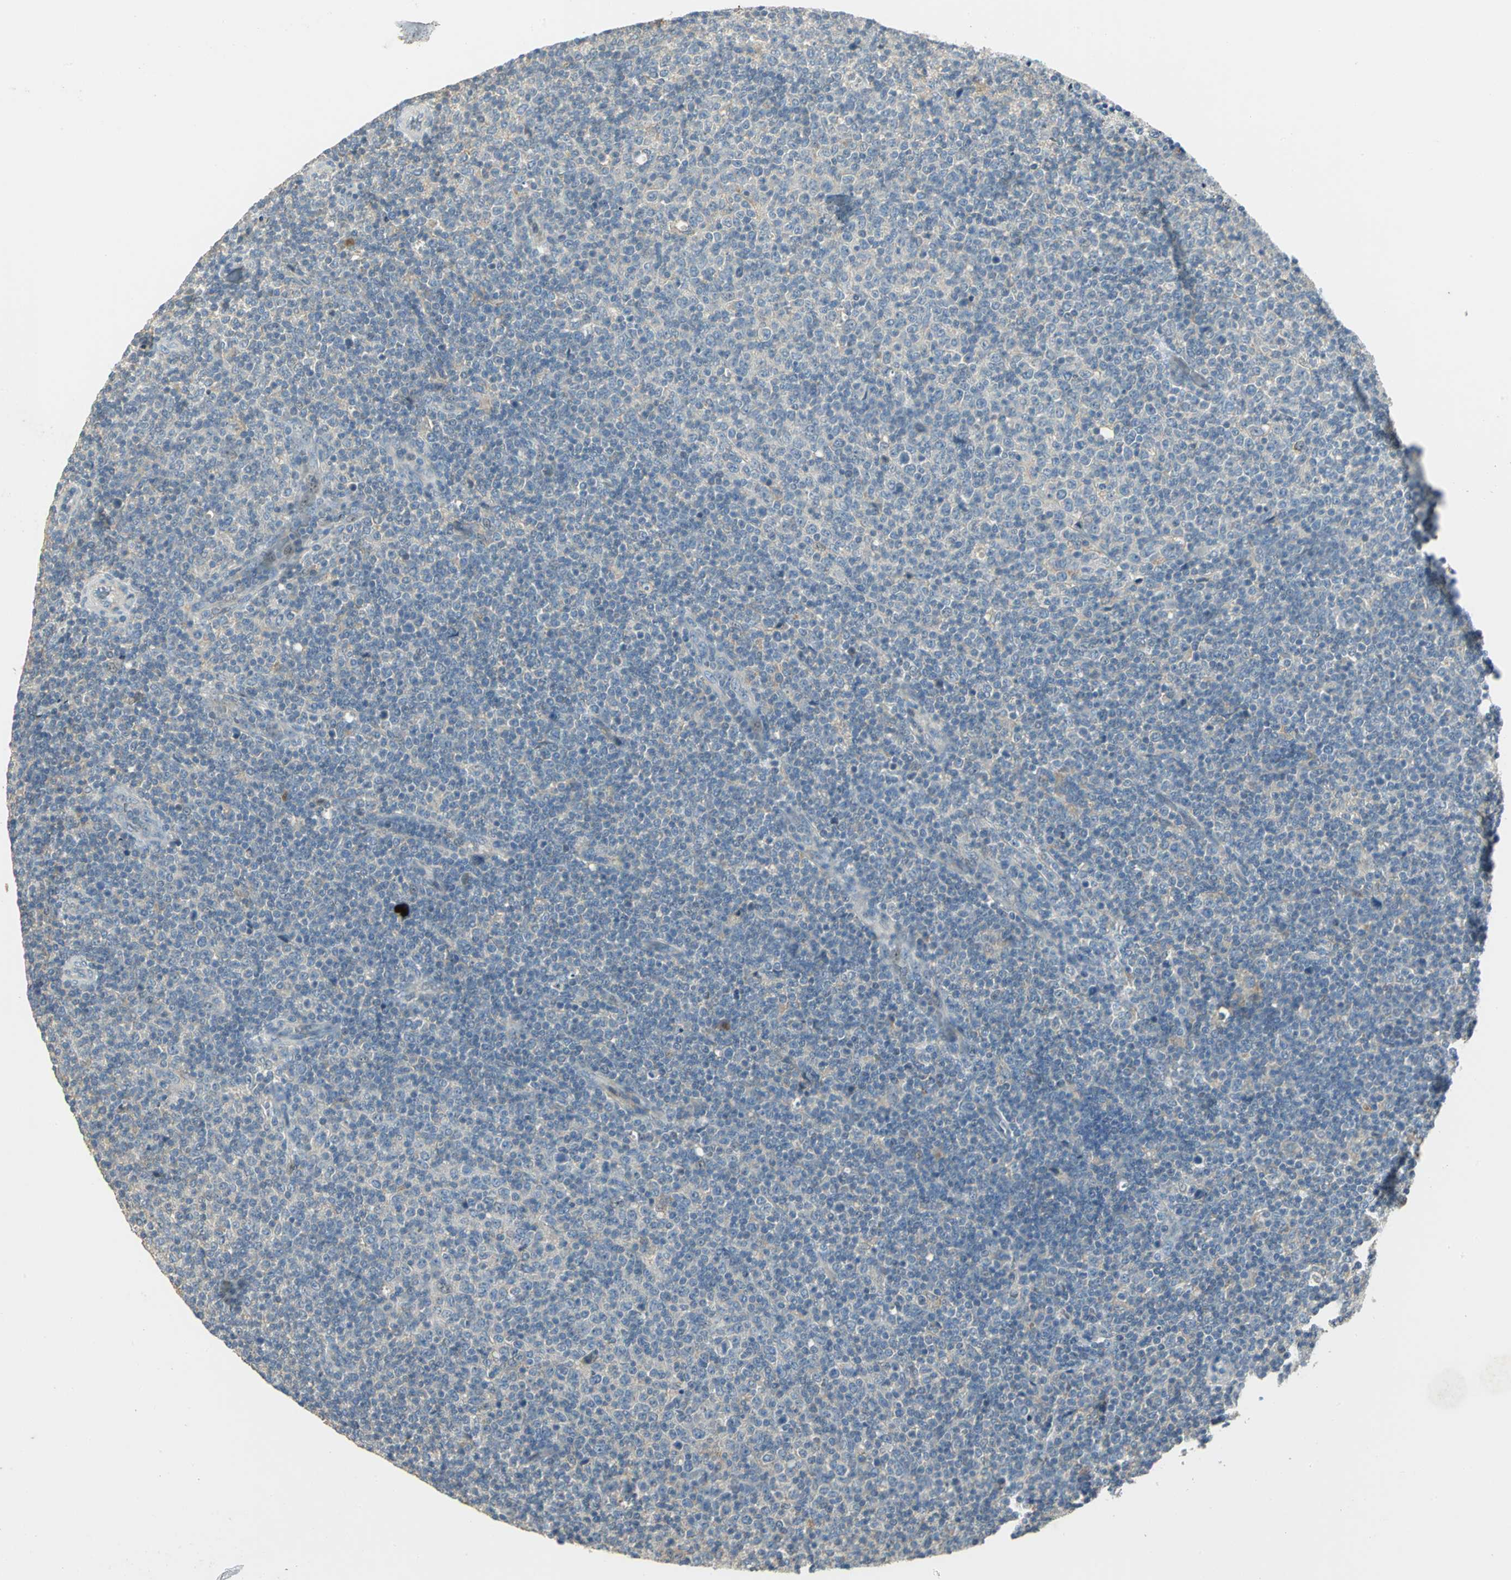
{"staining": {"intensity": "negative", "quantity": "none", "location": "none"}, "tissue": "lymphoma", "cell_type": "Tumor cells", "image_type": "cancer", "snomed": [{"axis": "morphology", "description": "Malignant lymphoma, non-Hodgkin's type, Low grade"}, {"axis": "topography", "description": "Lymph node"}], "caption": "Tumor cells show no significant positivity in malignant lymphoma, non-Hodgkin's type (low-grade). (Brightfield microscopy of DAB immunohistochemistry (IHC) at high magnification).", "gene": "PROC", "patient": {"sex": "male", "age": 70}}